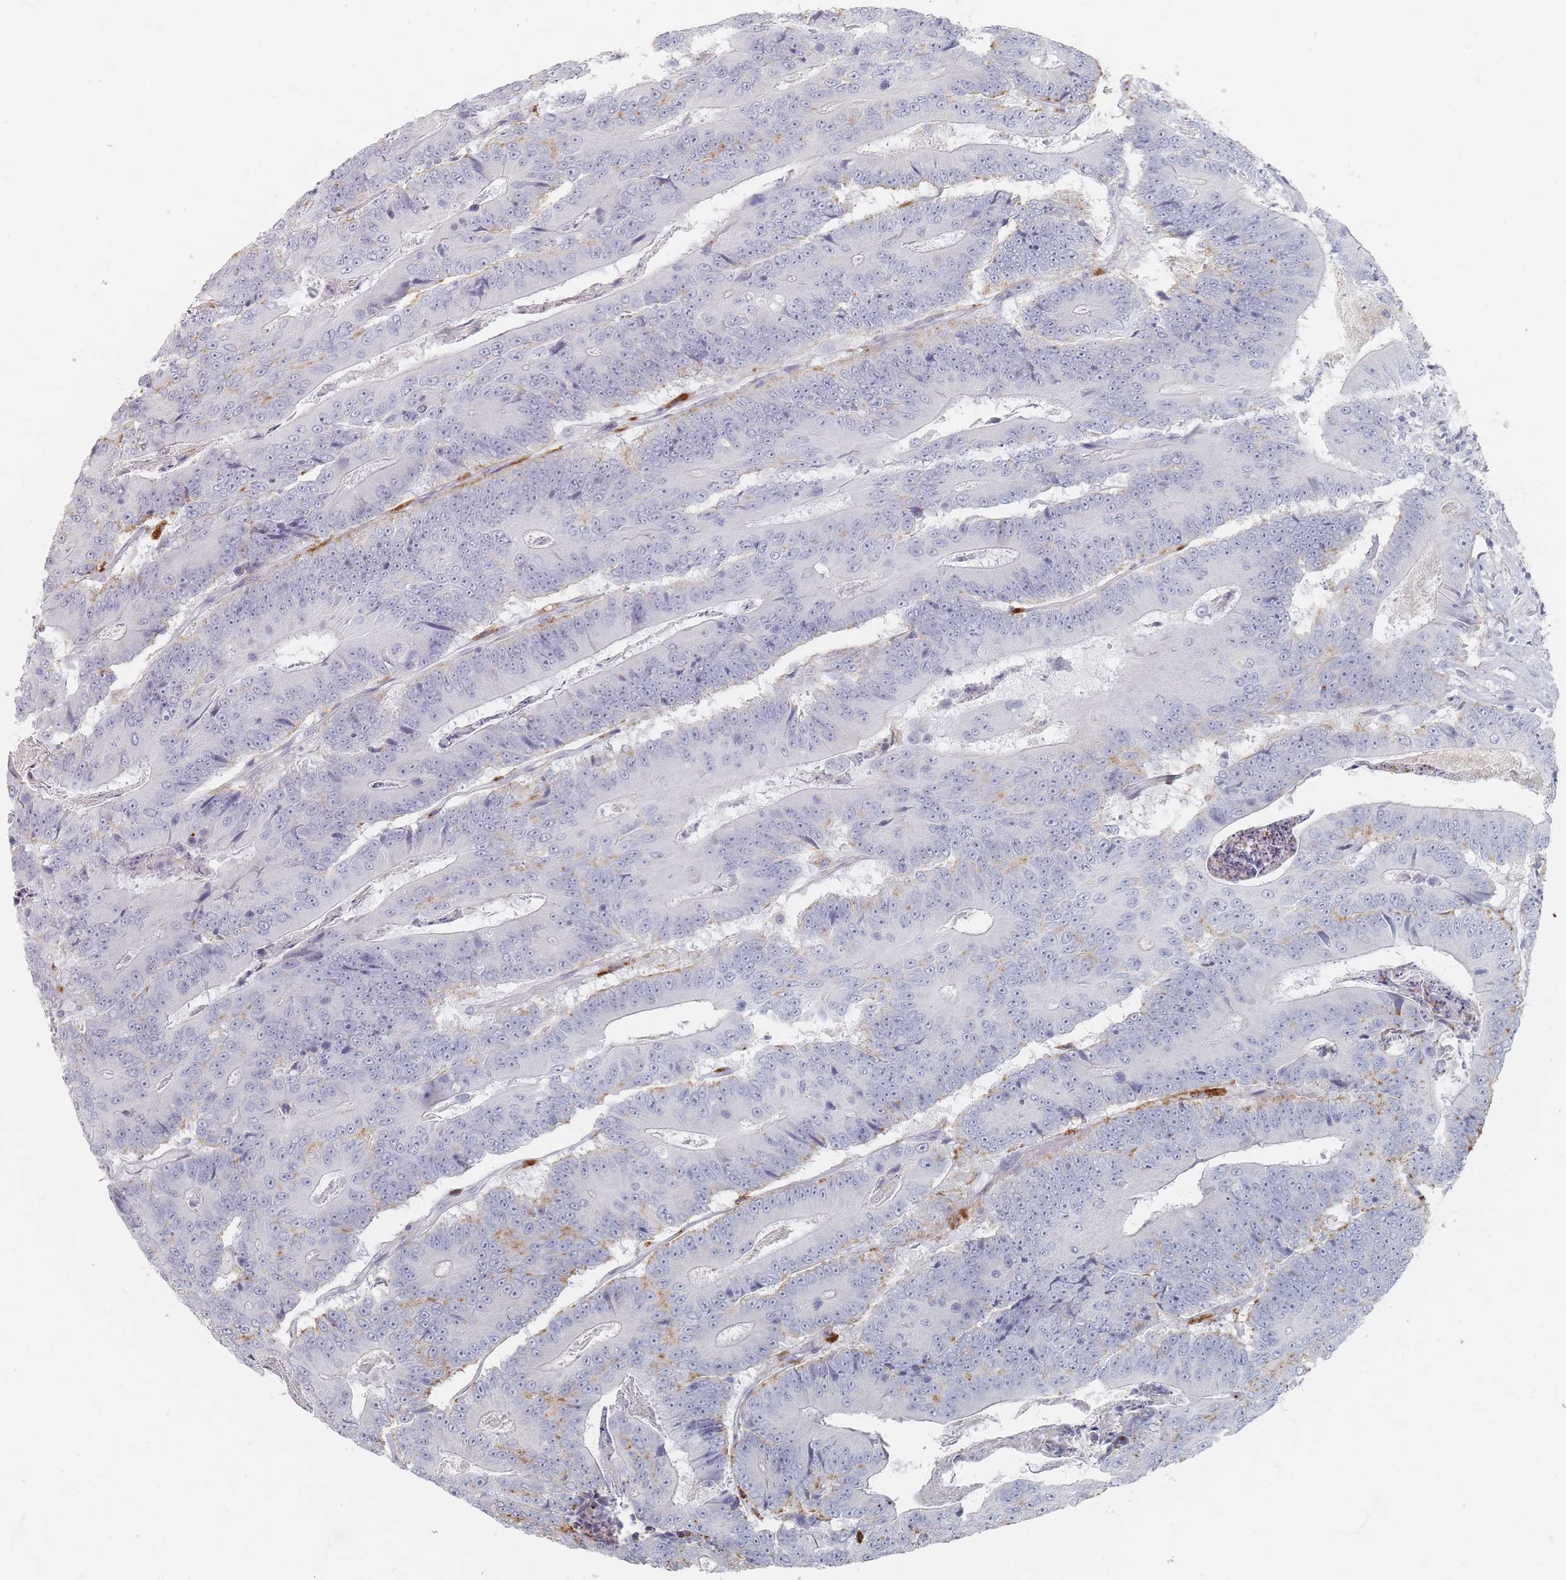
{"staining": {"intensity": "negative", "quantity": "none", "location": "none"}, "tissue": "colorectal cancer", "cell_type": "Tumor cells", "image_type": "cancer", "snomed": [{"axis": "morphology", "description": "Adenocarcinoma, NOS"}, {"axis": "topography", "description": "Colon"}], "caption": "Immunohistochemical staining of colorectal adenocarcinoma displays no significant staining in tumor cells.", "gene": "SLC2A11", "patient": {"sex": "male", "age": 83}}